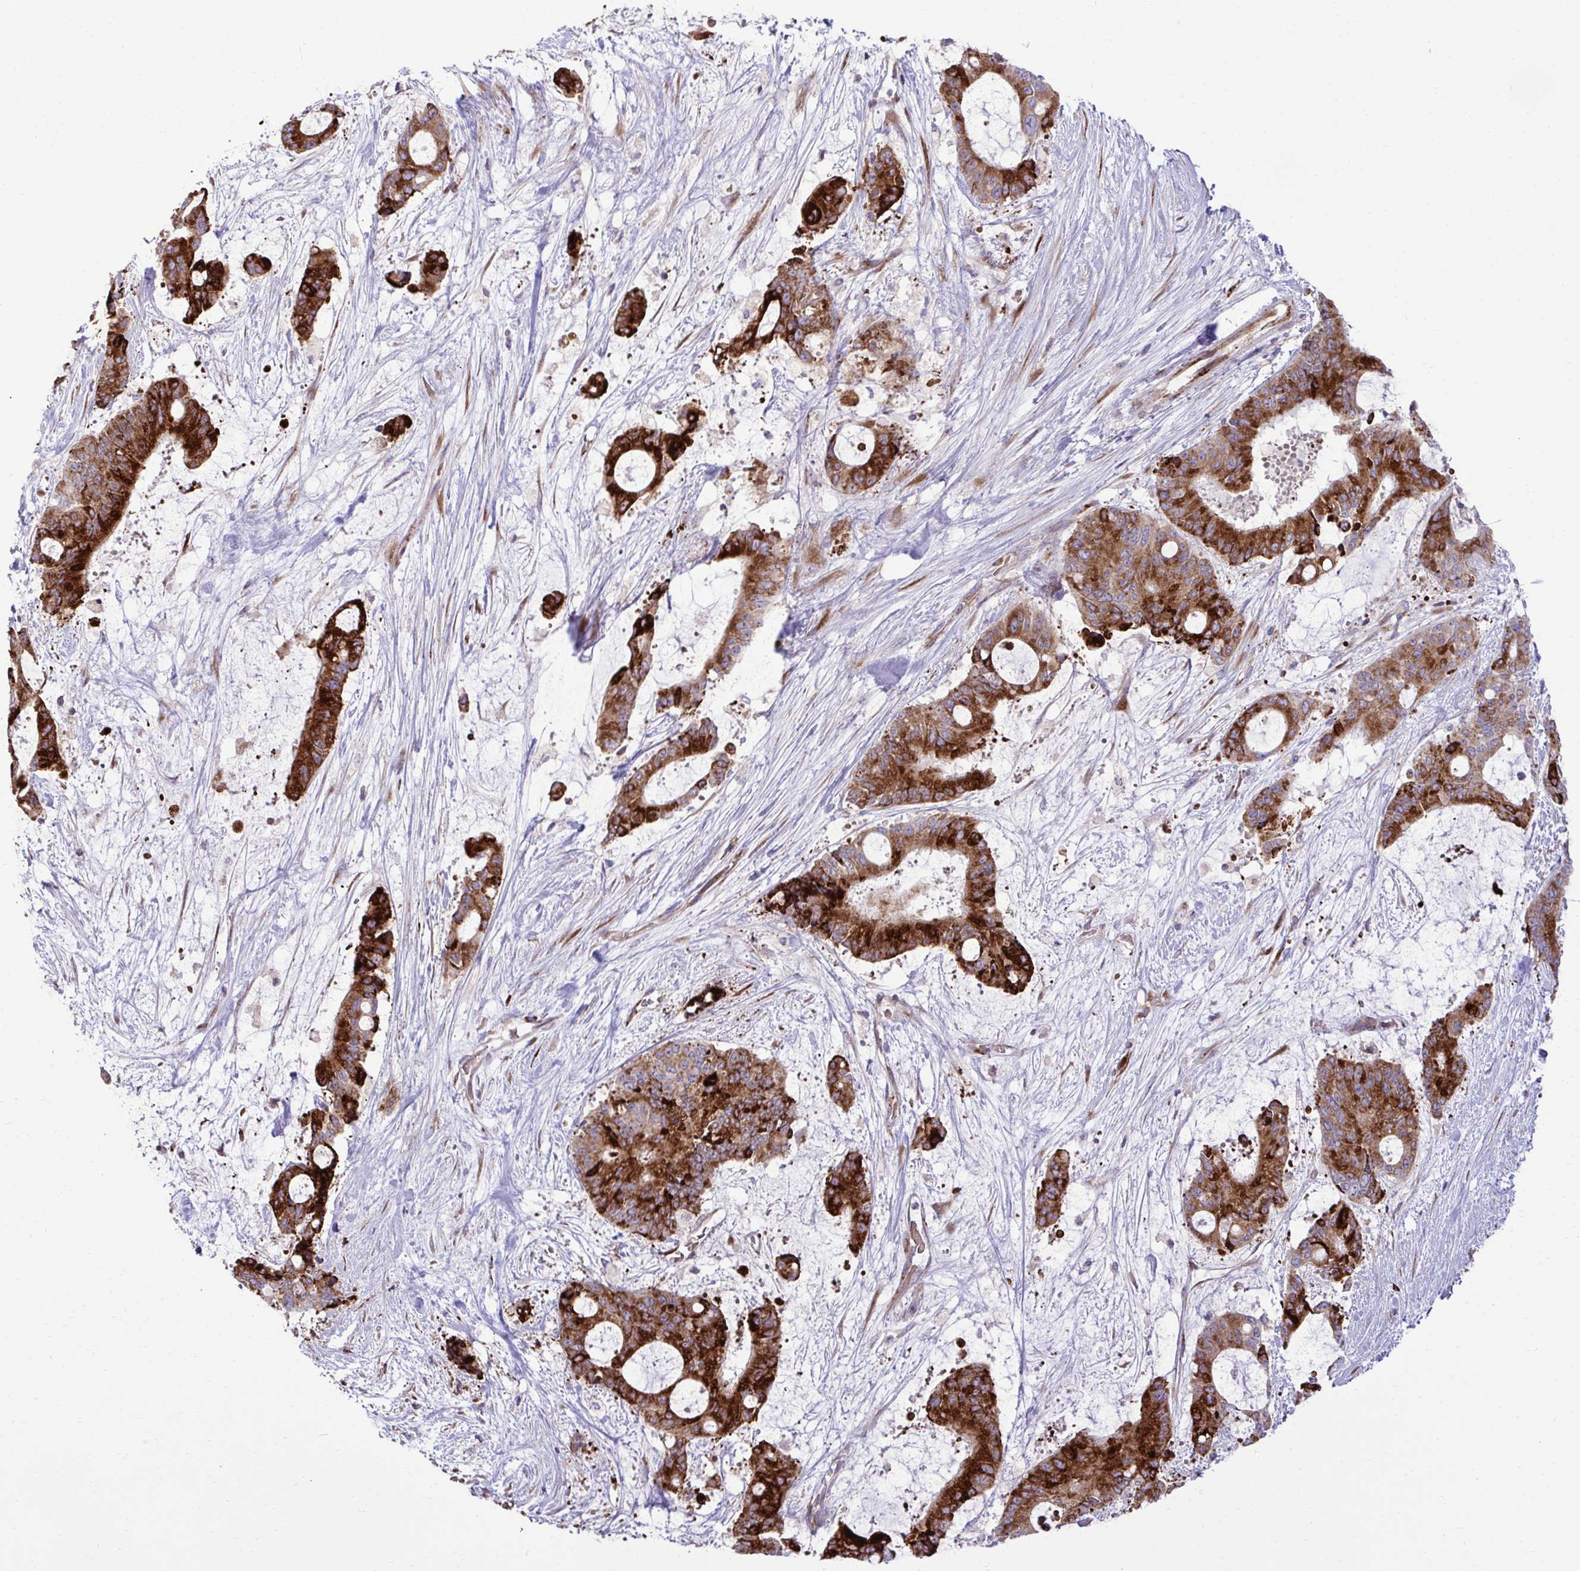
{"staining": {"intensity": "strong", "quantity": ">75%", "location": "cytoplasmic/membranous"}, "tissue": "liver cancer", "cell_type": "Tumor cells", "image_type": "cancer", "snomed": [{"axis": "morphology", "description": "Normal tissue, NOS"}, {"axis": "morphology", "description": "Cholangiocarcinoma"}, {"axis": "topography", "description": "Liver"}, {"axis": "topography", "description": "Peripheral nerve tissue"}], "caption": "Immunohistochemistry staining of liver cancer (cholangiocarcinoma), which reveals high levels of strong cytoplasmic/membranous expression in approximately >75% of tumor cells indicating strong cytoplasmic/membranous protein positivity. The staining was performed using DAB (brown) for protein detection and nuclei were counterstained in hematoxylin (blue).", "gene": "LIMS1", "patient": {"sex": "female", "age": 73}}